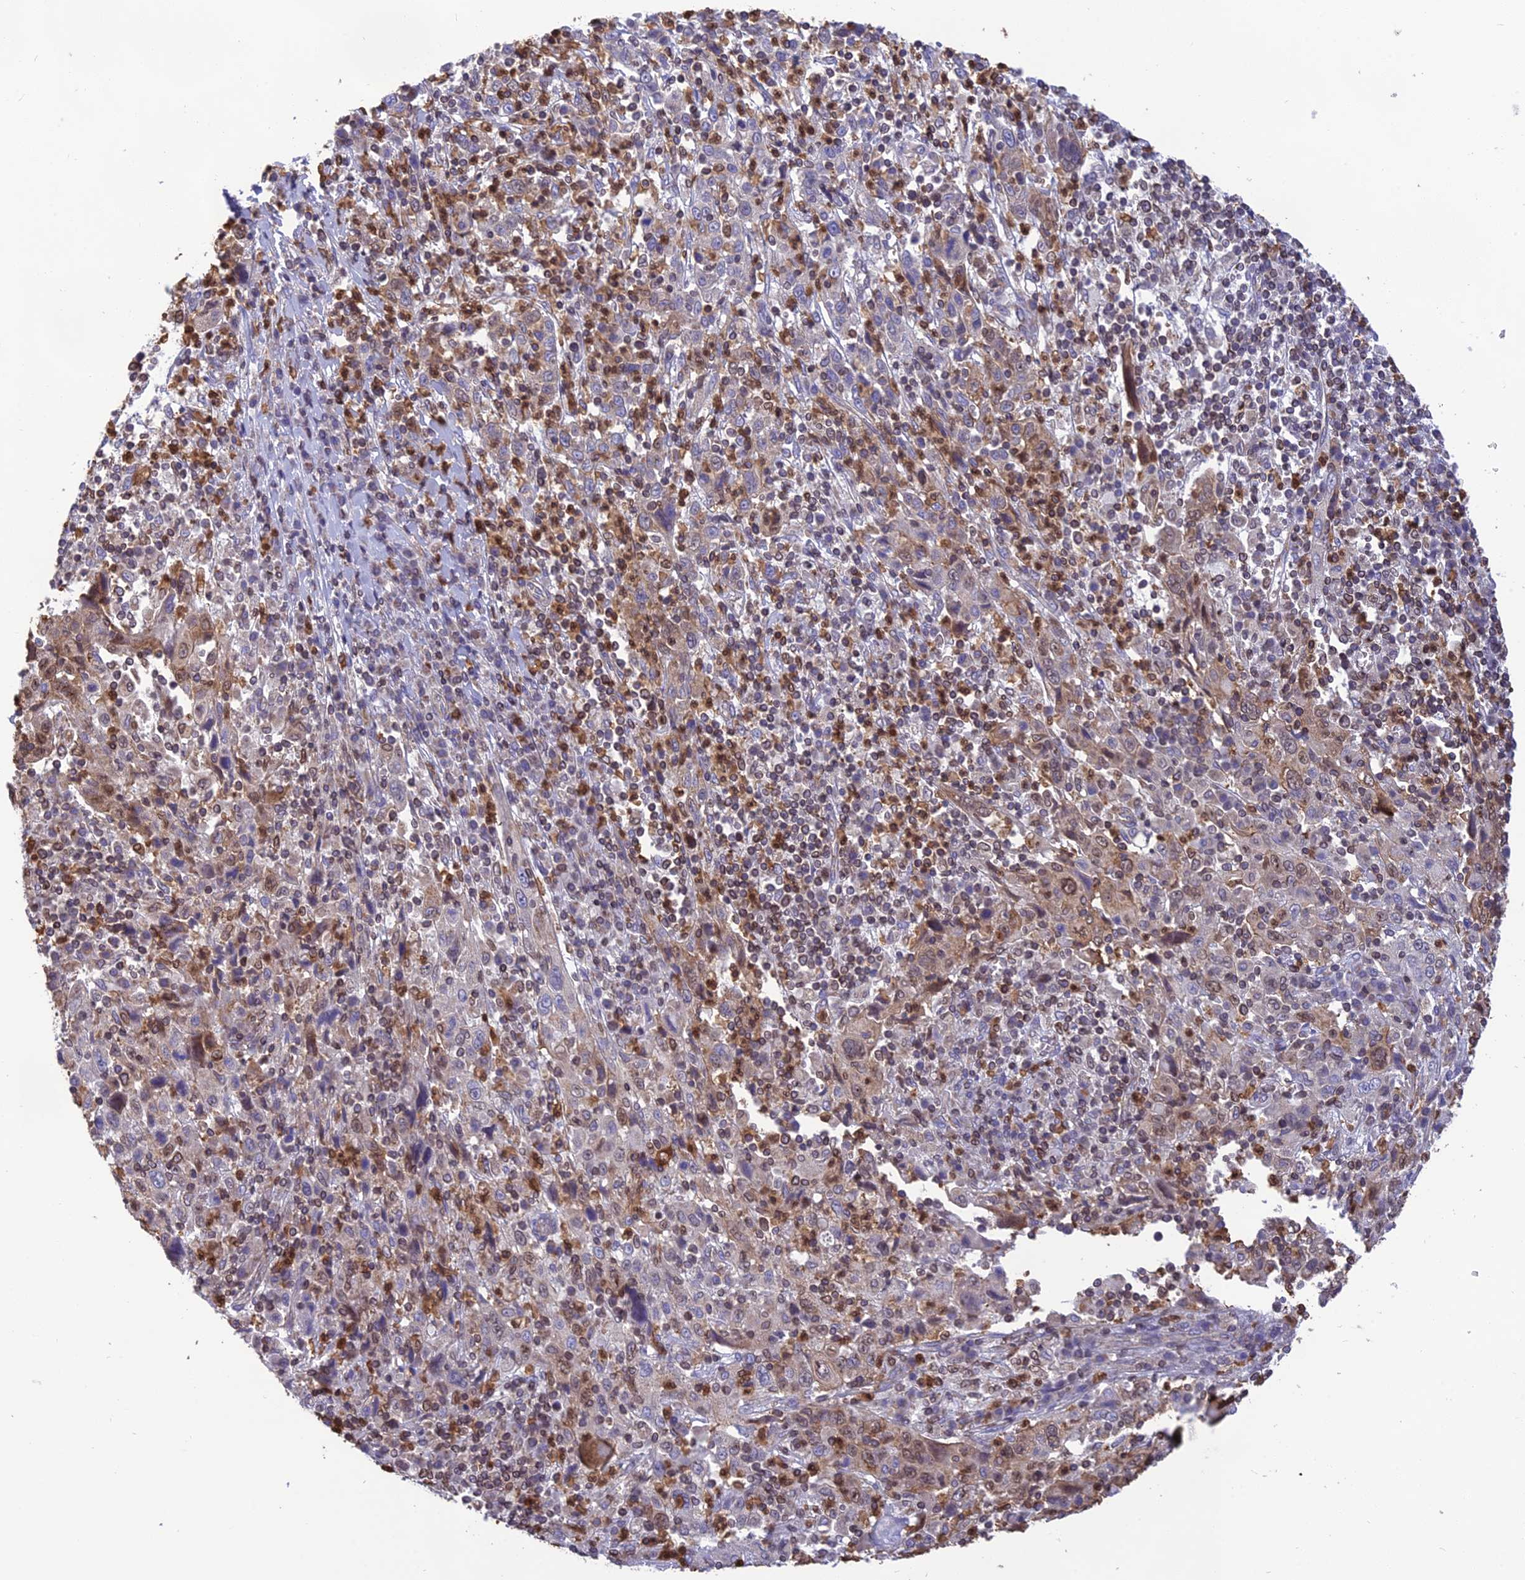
{"staining": {"intensity": "weak", "quantity": "<25%", "location": "cytoplasmic/membranous"}, "tissue": "cervical cancer", "cell_type": "Tumor cells", "image_type": "cancer", "snomed": [{"axis": "morphology", "description": "Squamous cell carcinoma, NOS"}, {"axis": "topography", "description": "Cervix"}], "caption": "Immunohistochemistry (IHC) histopathology image of cervical squamous cell carcinoma stained for a protein (brown), which shows no expression in tumor cells. (DAB (3,3'-diaminobenzidine) immunohistochemistry with hematoxylin counter stain).", "gene": "PKHD1L1", "patient": {"sex": "female", "age": 46}}